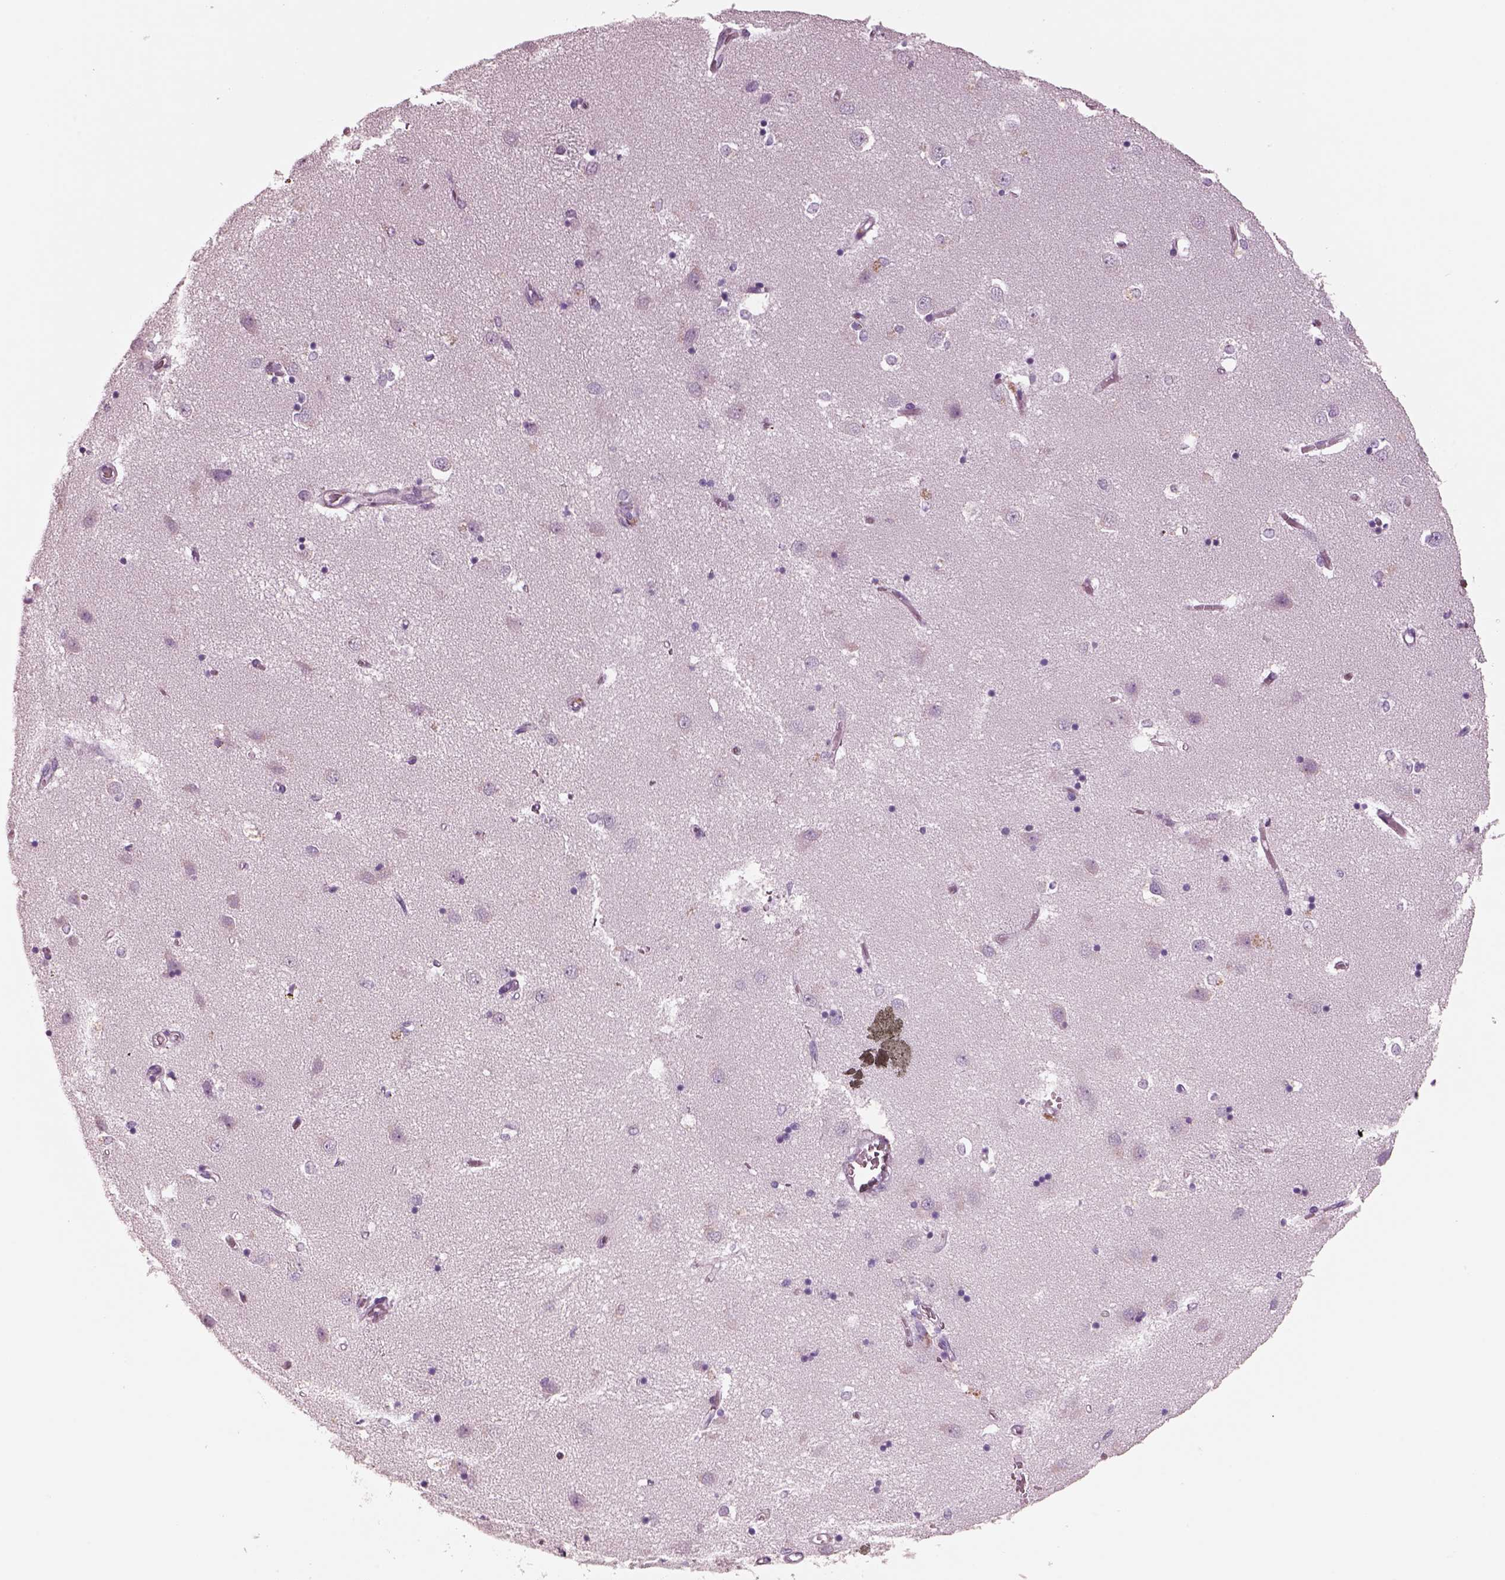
{"staining": {"intensity": "negative", "quantity": "none", "location": "none"}, "tissue": "caudate", "cell_type": "Glial cells", "image_type": "normal", "snomed": [{"axis": "morphology", "description": "Normal tissue, NOS"}, {"axis": "topography", "description": "Lateral ventricle wall"}], "caption": "Immunohistochemistry micrograph of benign caudate: caudate stained with DAB (3,3'-diaminobenzidine) demonstrates no significant protein positivity in glial cells.", "gene": "IGLL1", "patient": {"sex": "male", "age": 54}}